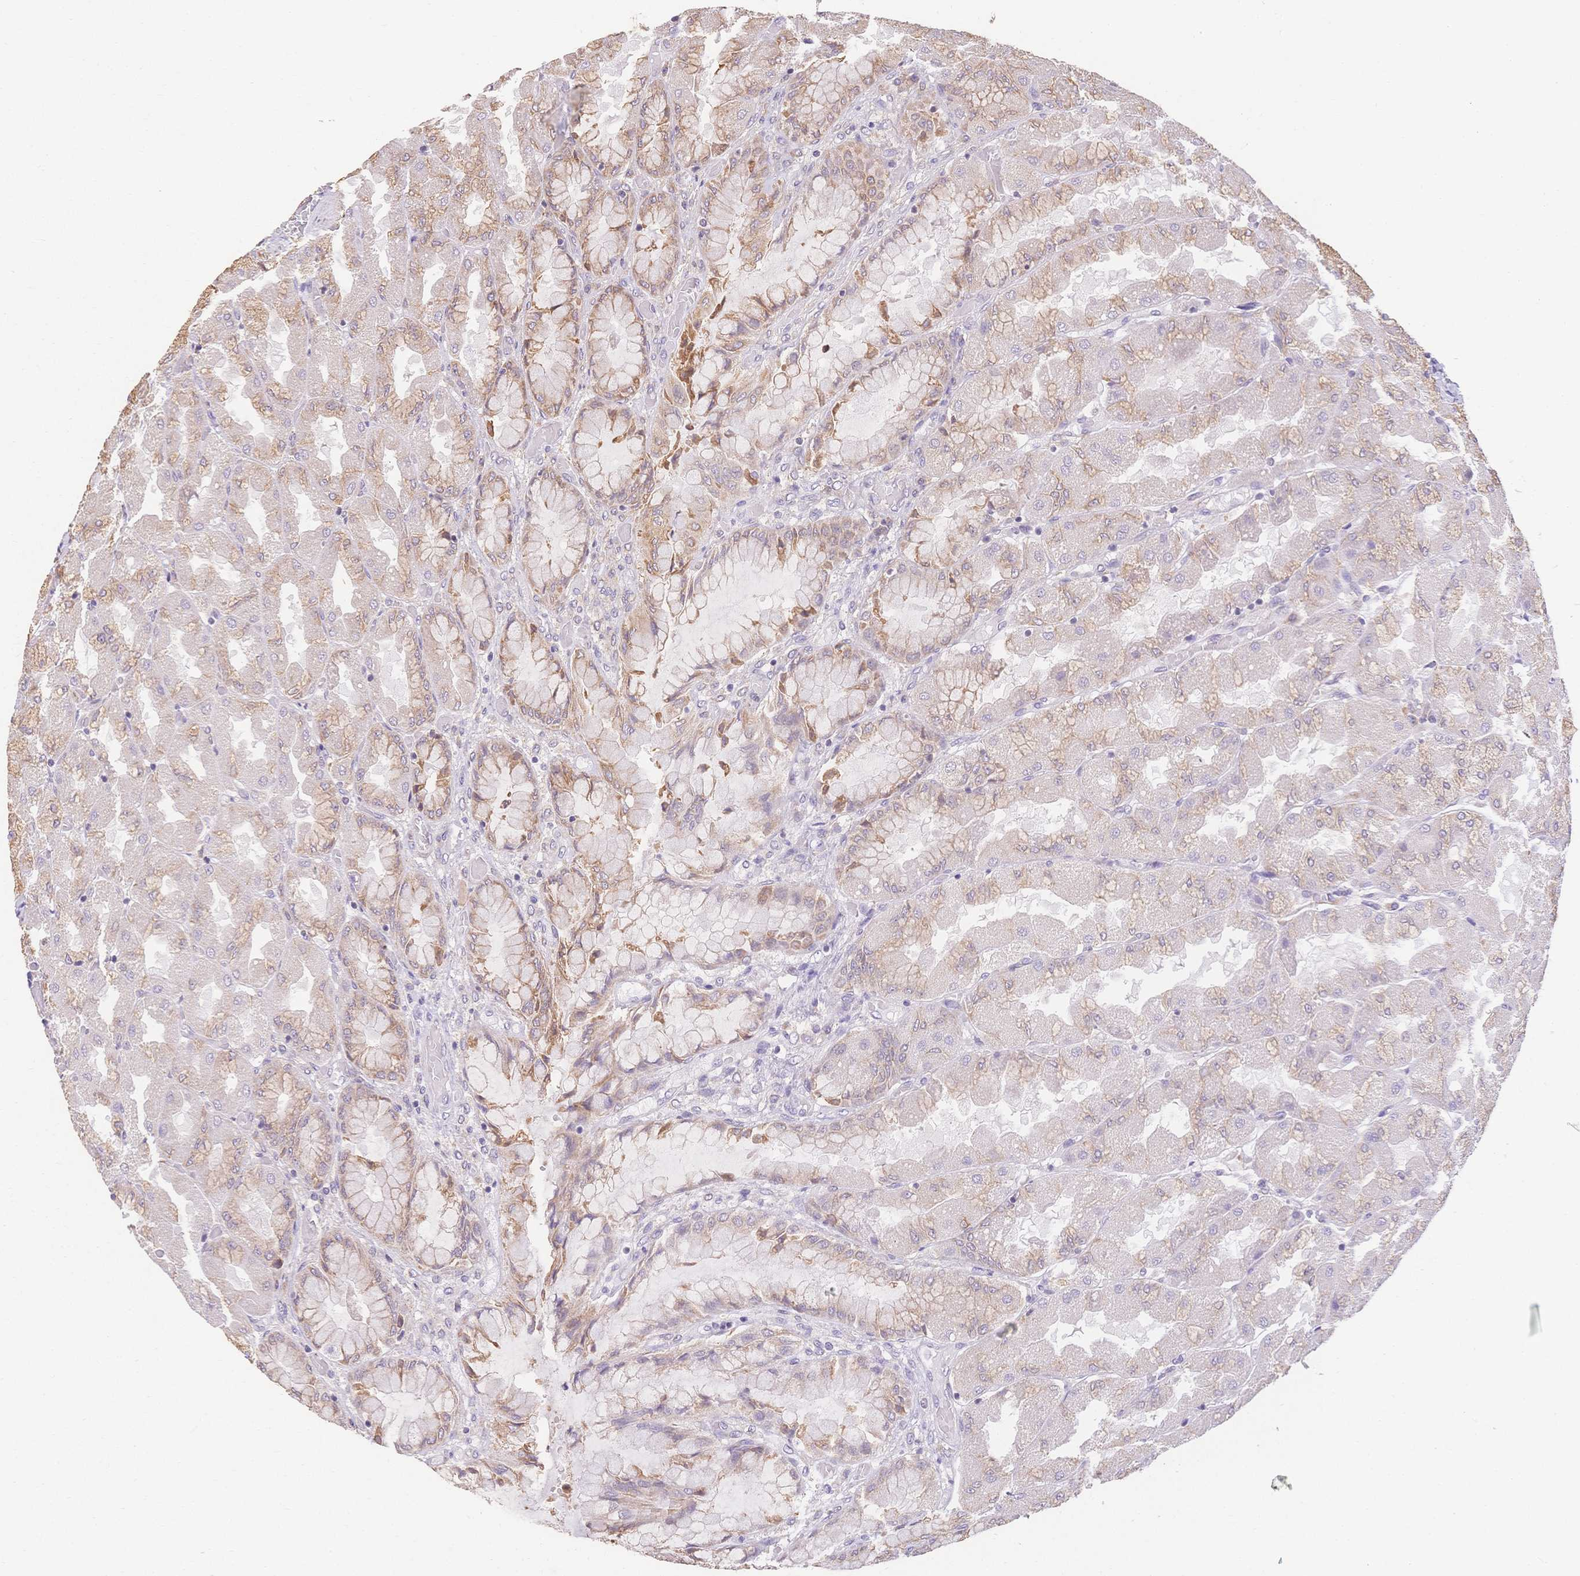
{"staining": {"intensity": "weak", "quantity": "25%-75%", "location": "cytoplasmic/membranous"}, "tissue": "stomach", "cell_type": "Glandular cells", "image_type": "normal", "snomed": [{"axis": "morphology", "description": "Normal tissue, NOS"}, {"axis": "topography", "description": "Stomach"}], "caption": "Protein expression analysis of normal stomach demonstrates weak cytoplasmic/membranous staining in about 25%-75% of glandular cells. Ihc stains the protein of interest in brown and the nuclei are stained blue.", "gene": "HS3ST5", "patient": {"sex": "female", "age": 61}}